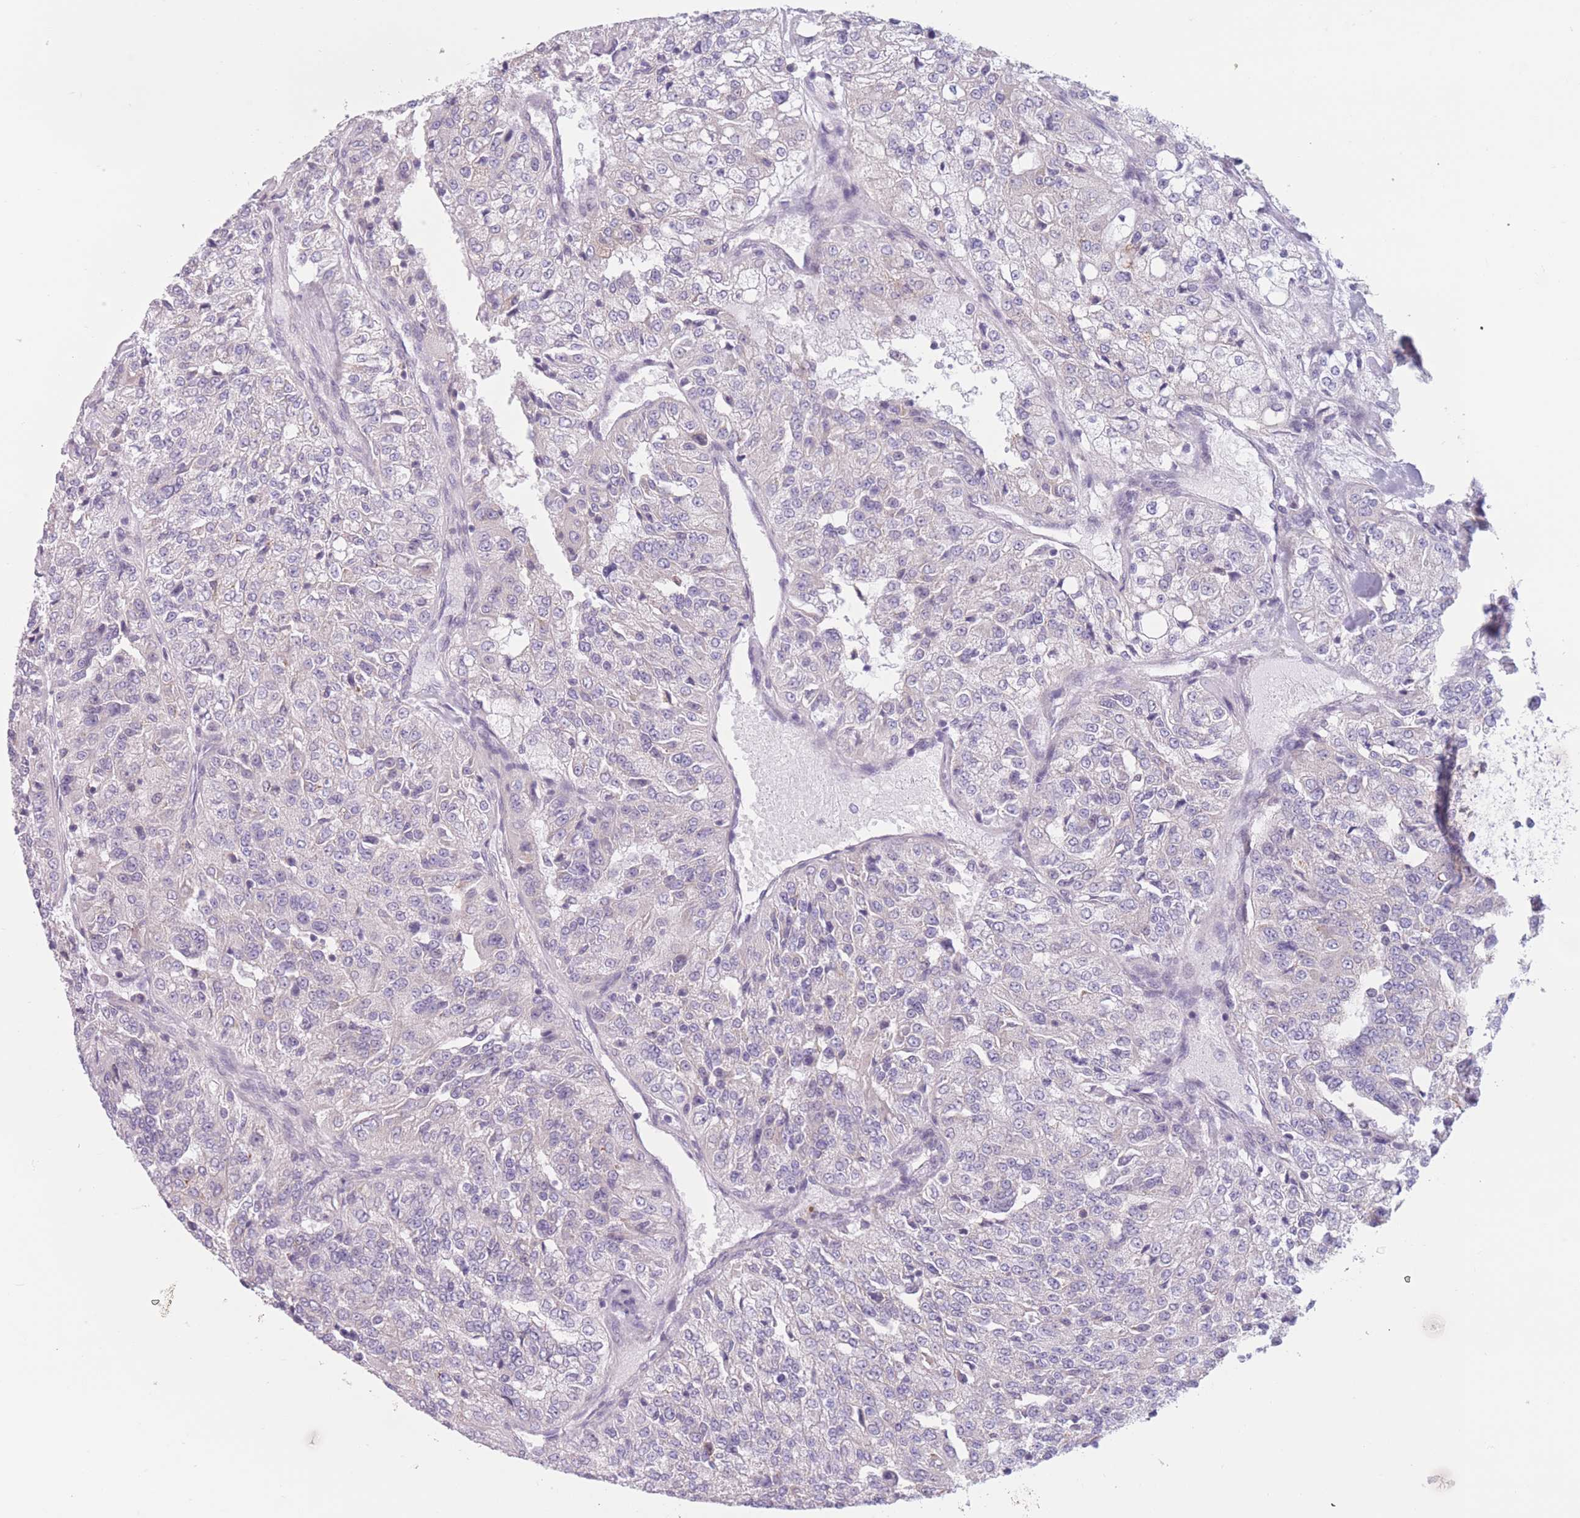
{"staining": {"intensity": "negative", "quantity": "none", "location": "none"}, "tissue": "renal cancer", "cell_type": "Tumor cells", "image_type": "cancer", "snomed": [{"axis": "morphology", "description": "Adenocarcinoma, NOS"}, {"axis": "topography", "description": "Kidney"}], "caption": "DAB (3,3'-diaminobenzidine) immunohistochemical staining of human renal cancer demonstrates no significant expression in tumor cells. (Brightfield microscopy of DAB (3,3'-diaminobenzidine) immunohistochemistry at high magnification).", "gene": "PODXL", "patient": {"sex": "female", "age": 63}}